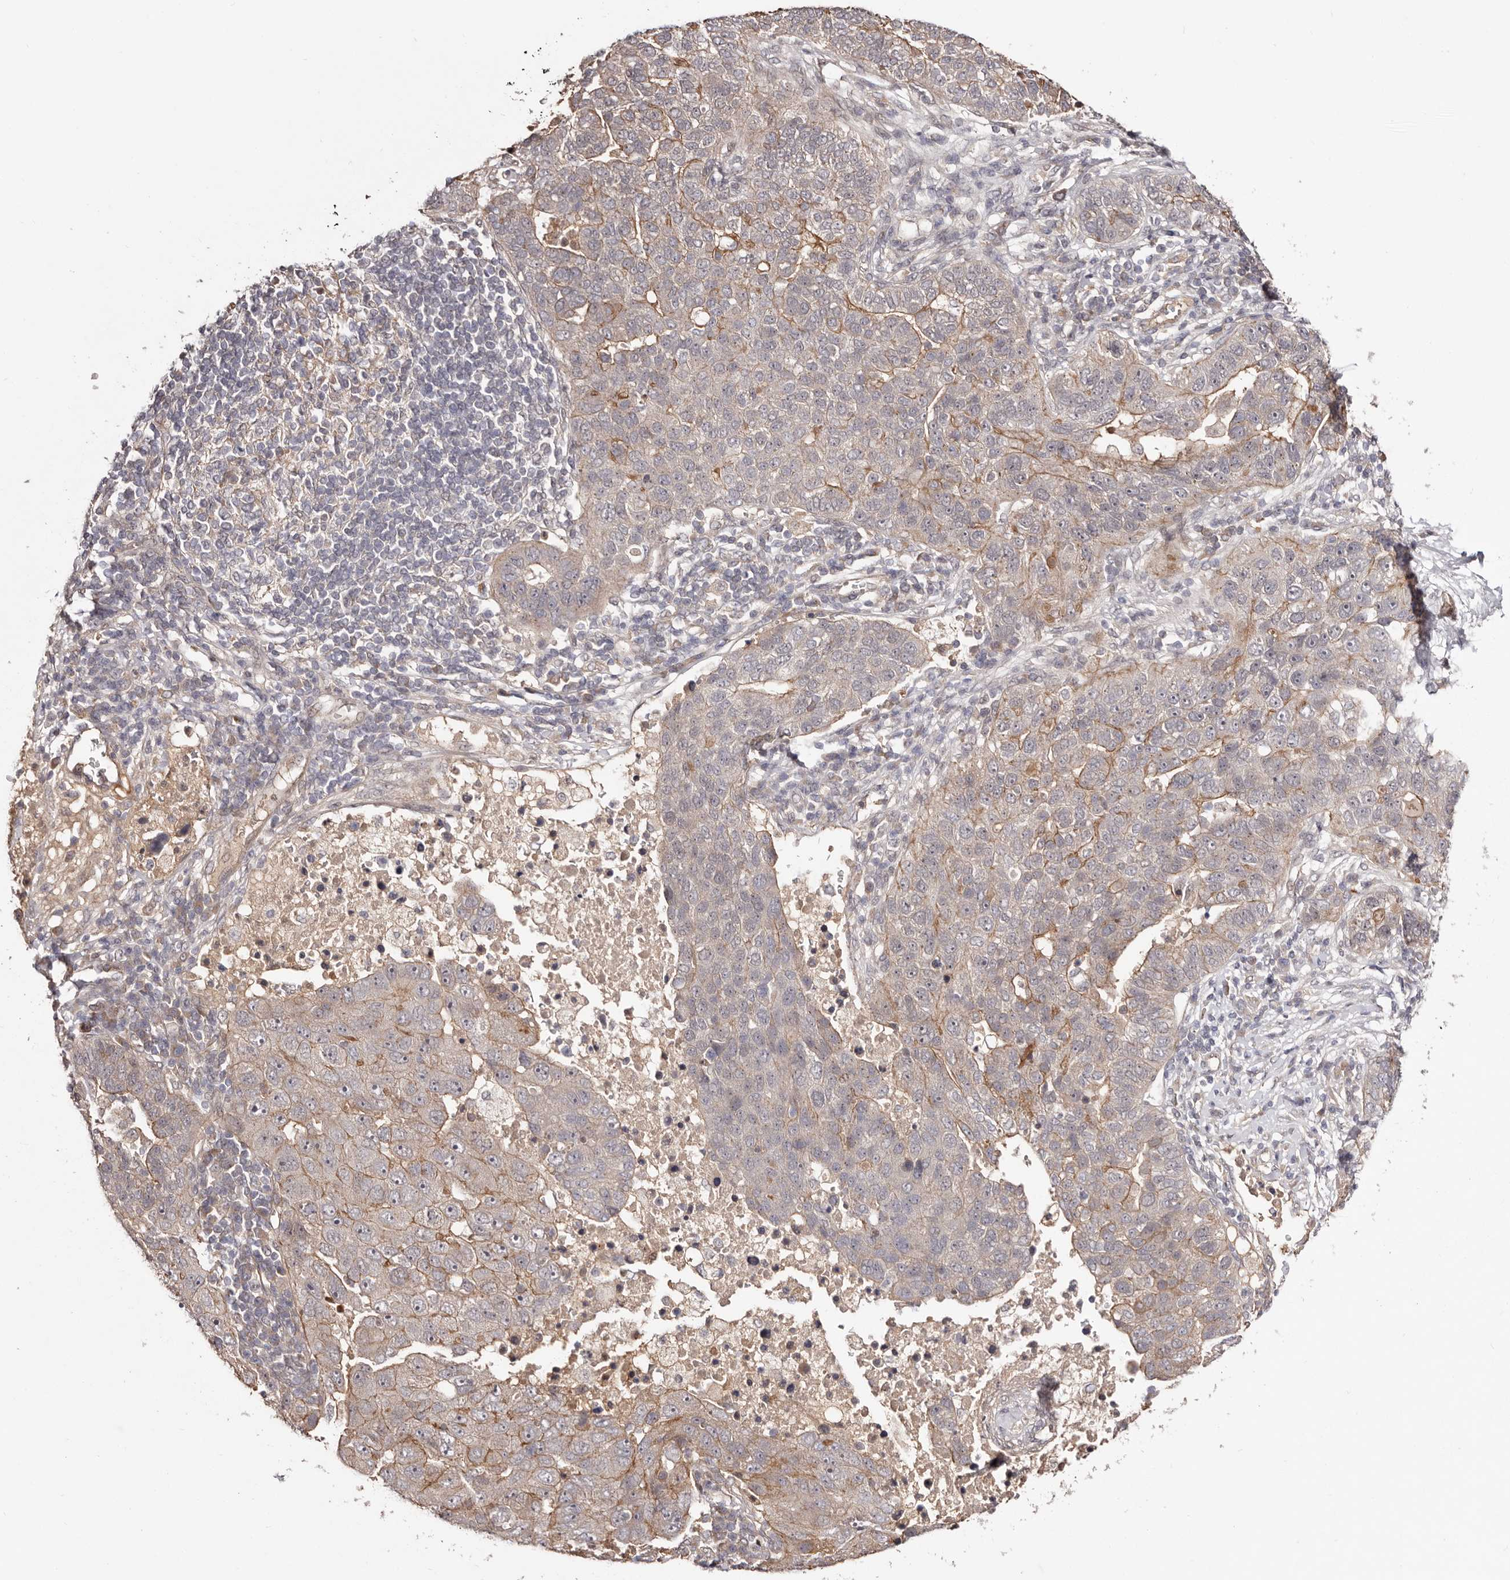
{"staining": {"intensity": "moderate", "quantity": "<25%", "location": "cytoplasmic/membranous"}, "tissue": "pancreatic cancer", "cell_type": "Tumor cells", "image_type": "cancer", "snomed": [{"axis": "morphology", "description": "Adenocarcinoma, NOS"}, {"axis": "topography", "description": "Pancreas"}], "caption": "Pancreatic cancer (adenocarcinoma) stained with IHC displays moderate cytoplasmic/membranous expression in approximately <25% of tumor cells.", "gene": "EGR3", "patient": {"sex": "female", "age": 61}}